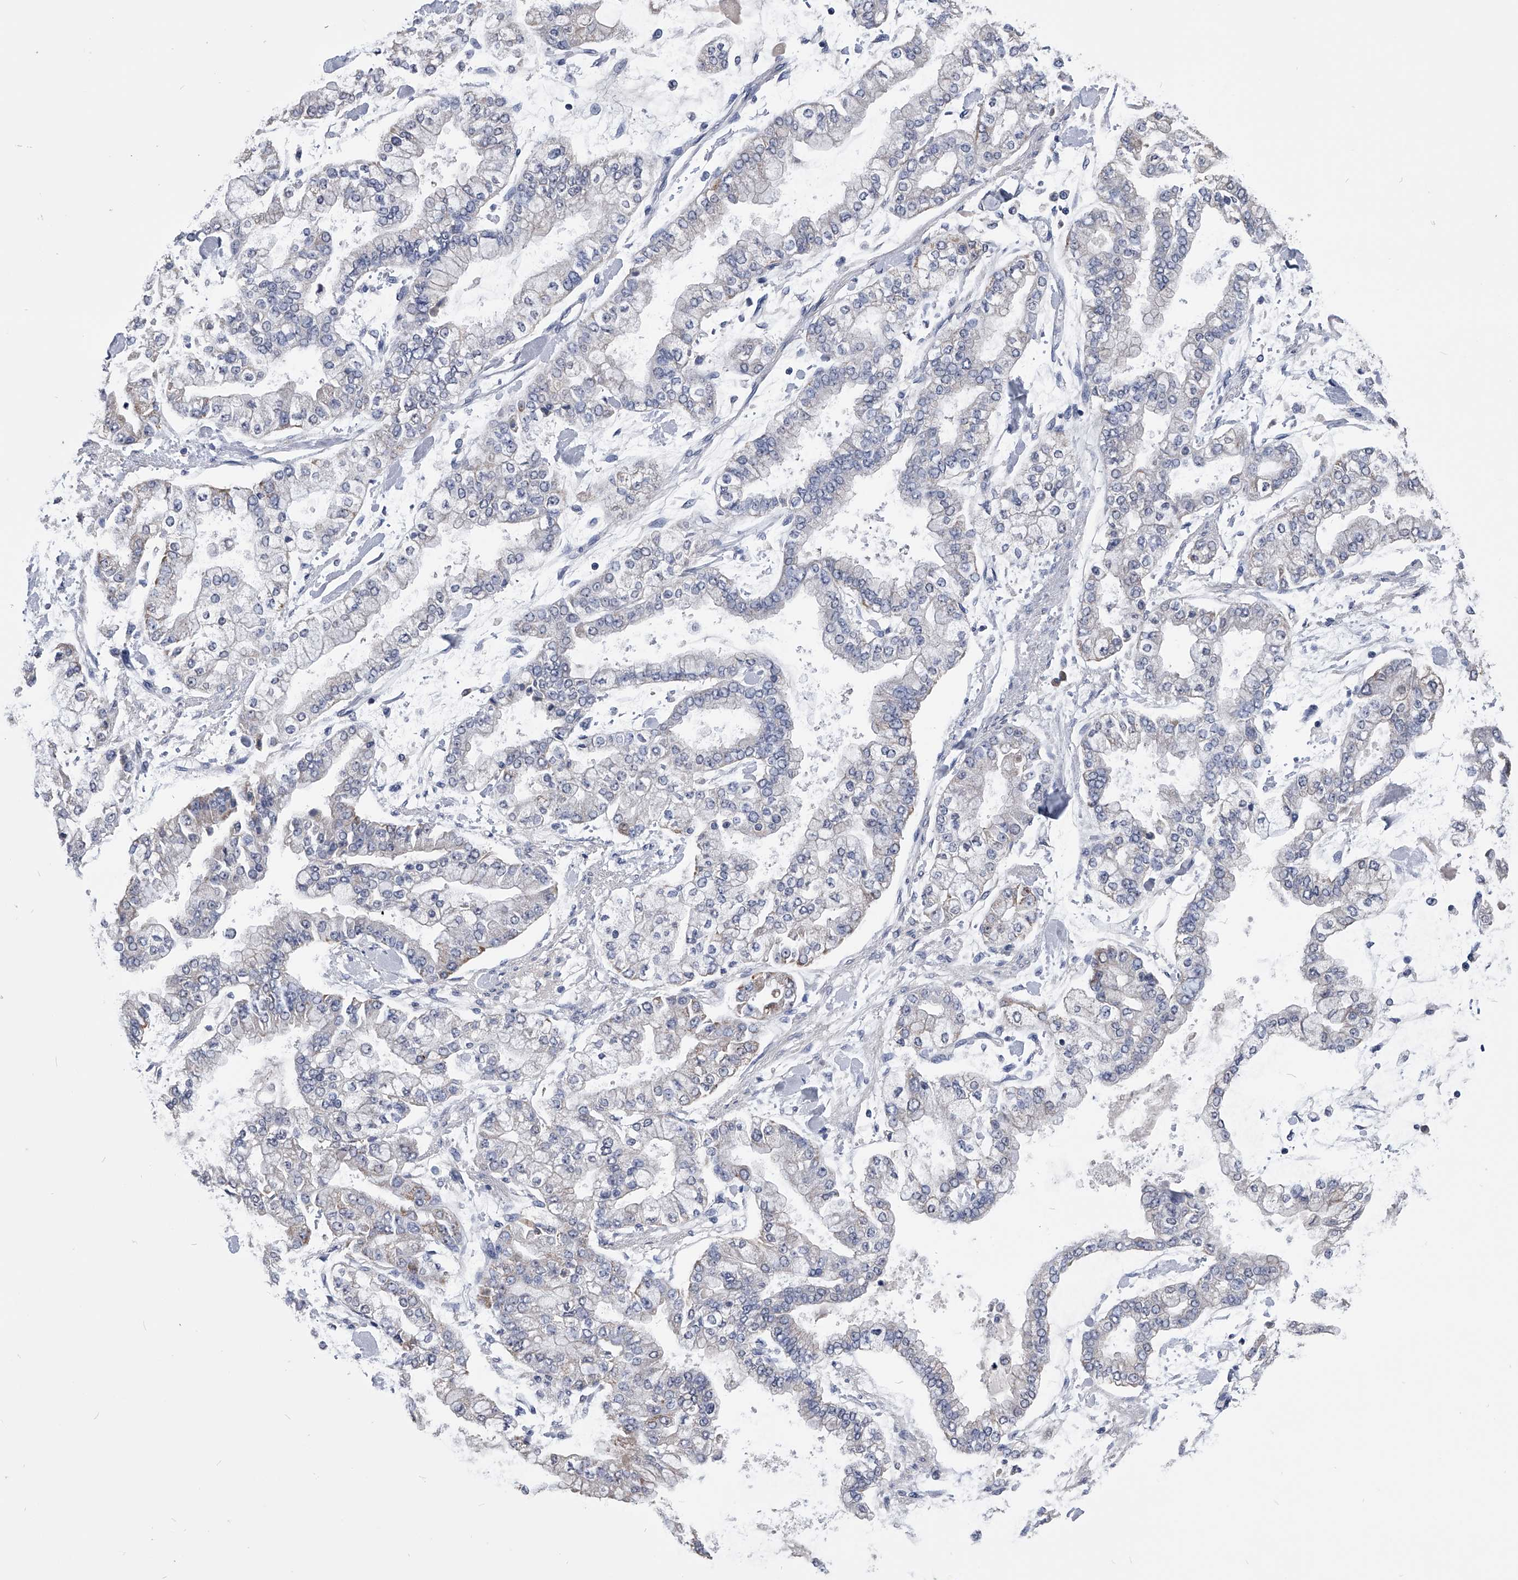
{"staining": {"intensity": "weak", "quantity": "<25%", "location": "cytoplasmic/membranous"}, "tissue": "stomach cancer", "cell_type": "Tumor cells", "image_type": "cancer", "snomed": [{"axis": "morphology", "description": "Normal tissue, NOS"}, {"axis": "morphology", "description": "Adenocarcinoma, NOS"}, {"axis": "topography", "description": "Stomach, upper"}, {"axis": "topography", "description": "Stomach"}], "caption": "High magnification brightfield microscopy of adenocarcinoma (stomach) stained with DAB (3,3'-diaminobenzidine) (brown) and counterstained with hematoxylin (blue): tumor cells show no significant staining. Nuclei are stained in blue.", "gene": "OAT", "patient": {"sex": "male", "age": 76}}